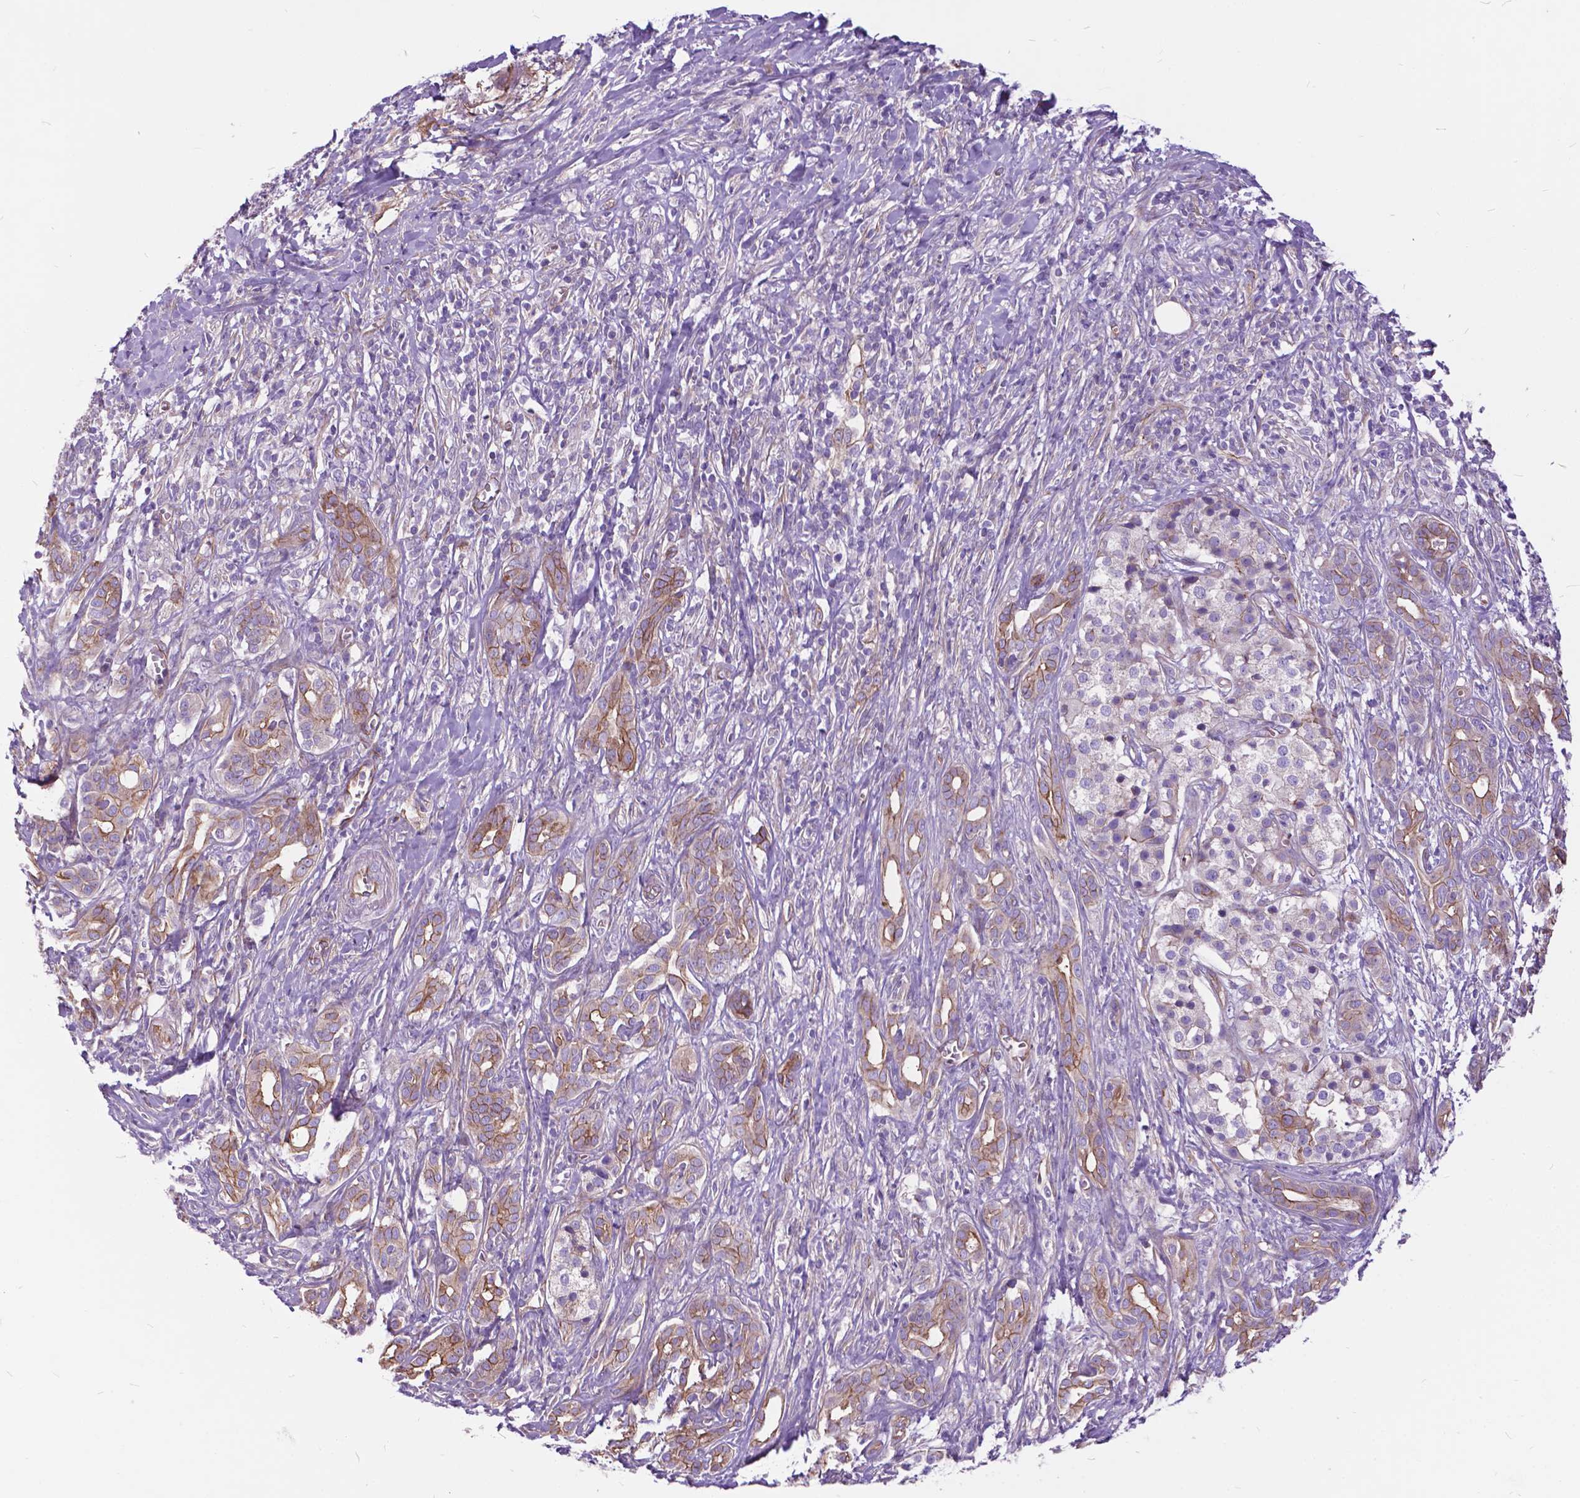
{"staining": {"intensity": "moderate", "quantity": "25%-75%", "location": "cytoplasmic/membranous"}, "tissue": "pancreatic cancer", "cell_type": "Tumor cells", "image_type": "cancer", "snomed": [{"axis": "morphology", "description": "Adenocarcinoma, NOS"}, {"axis": "topography", "description": "Pancreas"}], "caption": "Immunohistochemical staining of human adenocarcinoma (pancreatic) shows medium levels of moderate cytoplasmic/membranous protein staining in approximately 25%-75% of tumor cells. The protein of interest is shown in brown color, while the nuclei are stained blue.", "gene": "FLT4", "patient": {"sex": "male", "age": 61}}